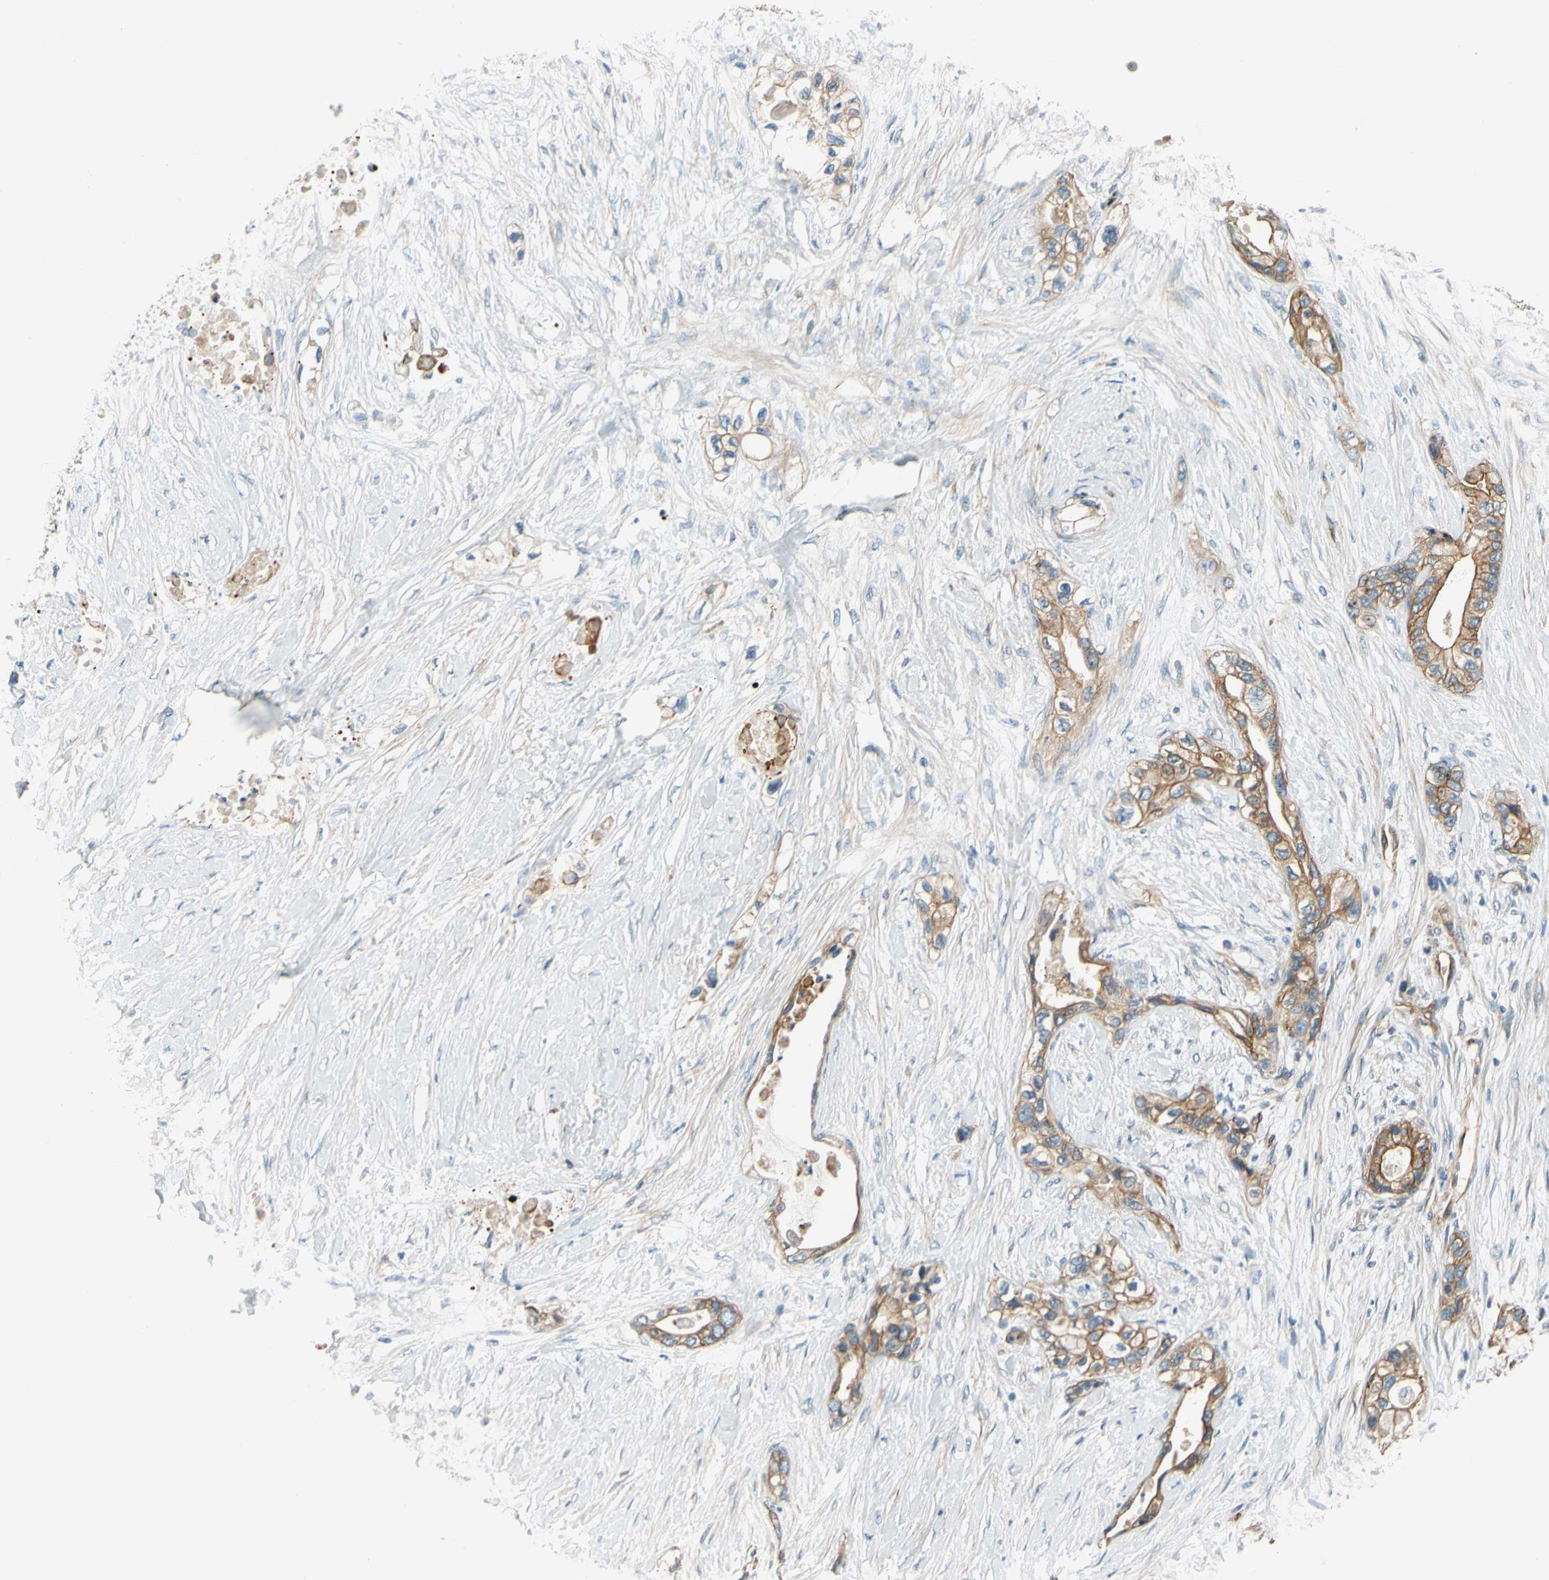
{"staining": {"intensity": "moderate", "quantity": ">75%", "location": "cytoplasmic/membranous"}, "tissue": "pancreatic cancer", "cell_type": "Tumor cells", "image_type": "cancer", "snomed": [{"axis": "morphology", "description": "Adenocarcinoma, NOS"}, {"axis": "topography", "description": "Pancreas"}], "caption": "This is a photomicrograph of IHC staining of pancreatic cancer, which shows moderate staining in the cytoplasmic/membranous of tumor cells.", "gene": "SPTAN1", "patient": {"sex": "female", "age": 70}}